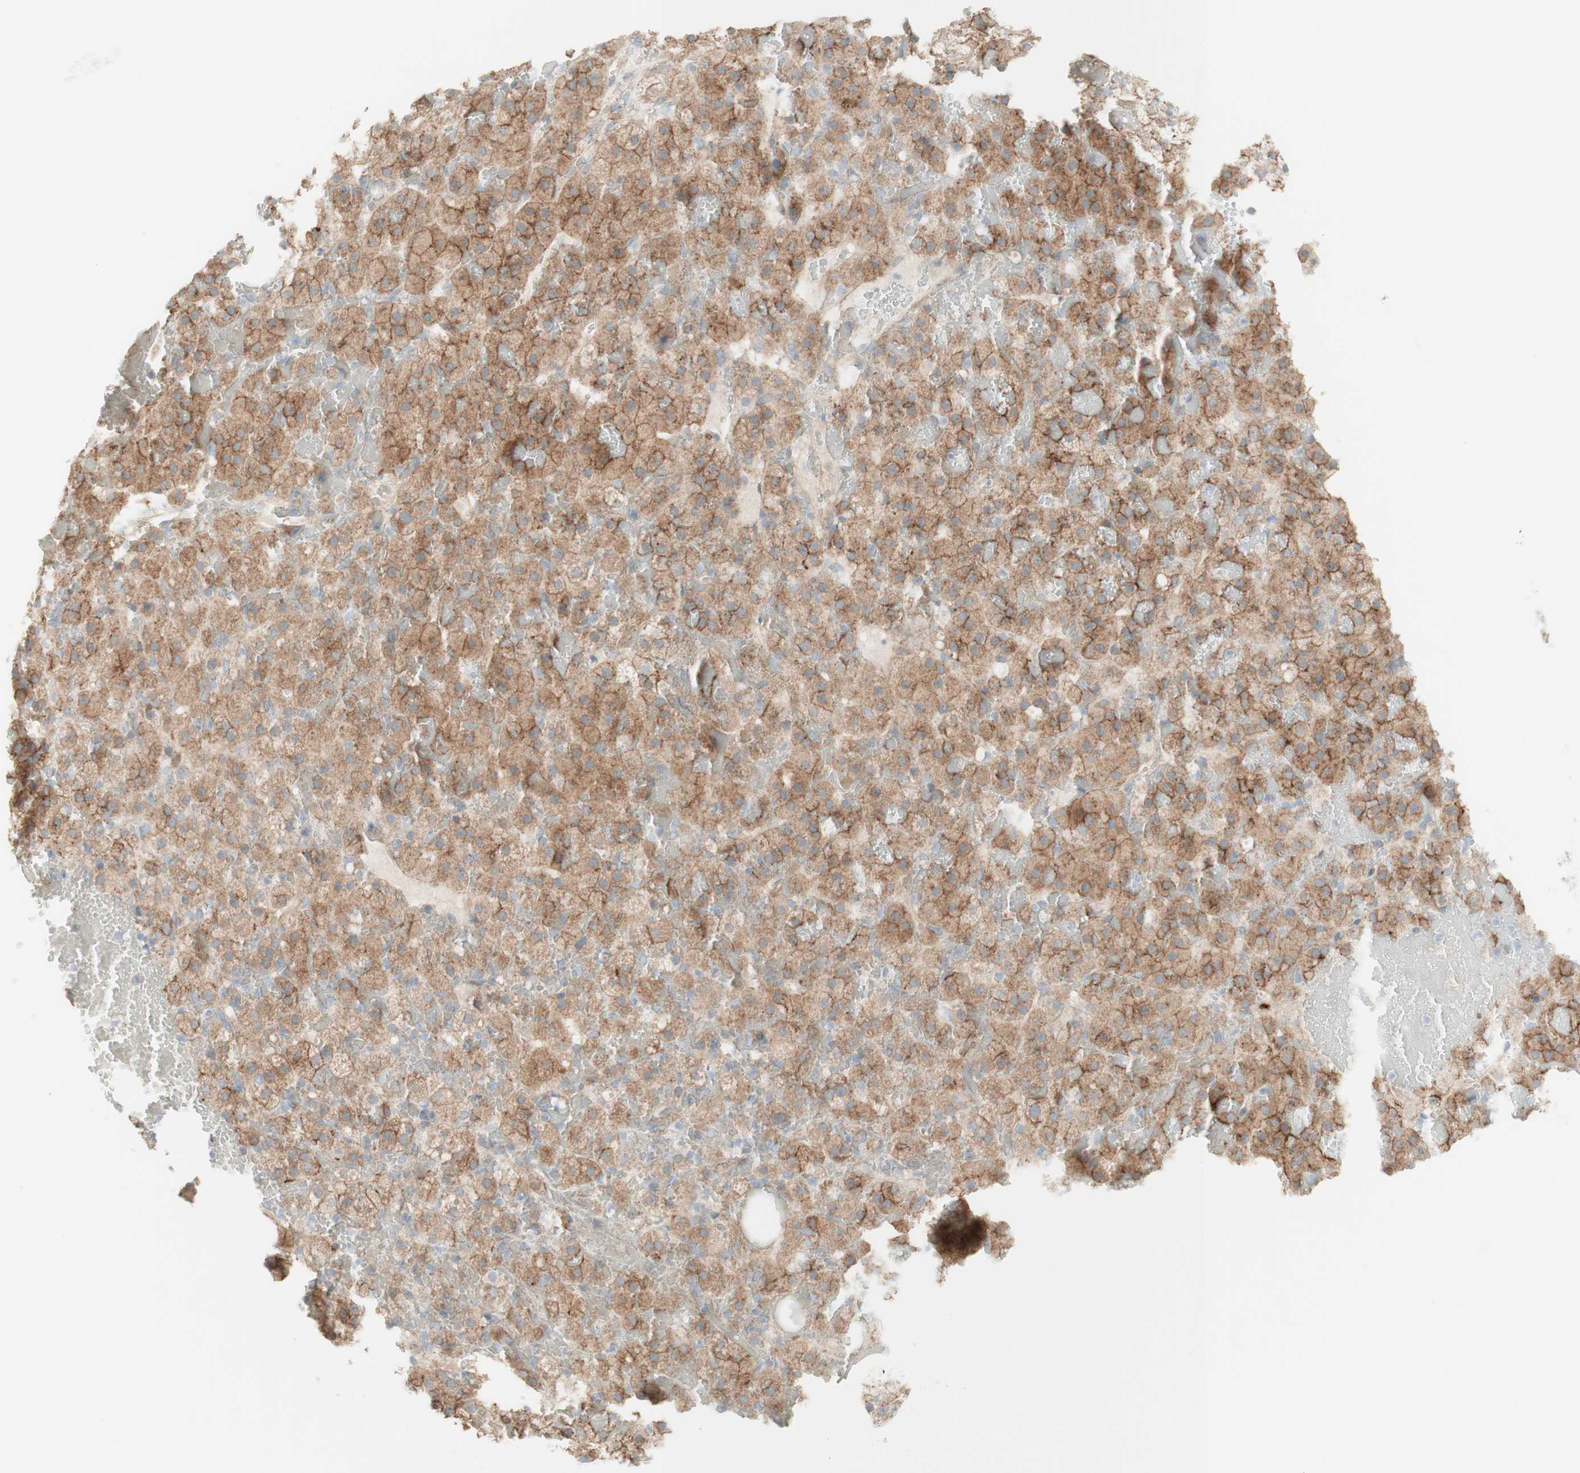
{"staining": {"intensity": "moderate", "quantity": ">75%", "location": "cytoplasmic/membranous"}, "tissue": "adrenal gland", "cell_type": "Glandular cells", "image_type": "normal", "snomed": [{"axis": "morphology", "description": "Normal tissue, NOS"}, {"axis": "topography", "description": "Adrenal gland"}], "caption": "This photomicrograph shows normal adrenal gland stained with immunohistochemistry to label a protein in brown. The cytoplasmic/membranous of glandular cells show moderate positivity for the protein. Nuclei are counter-stained blue.", "gene": "MYO6", "patient": {"sex": "female", "age": 59}}